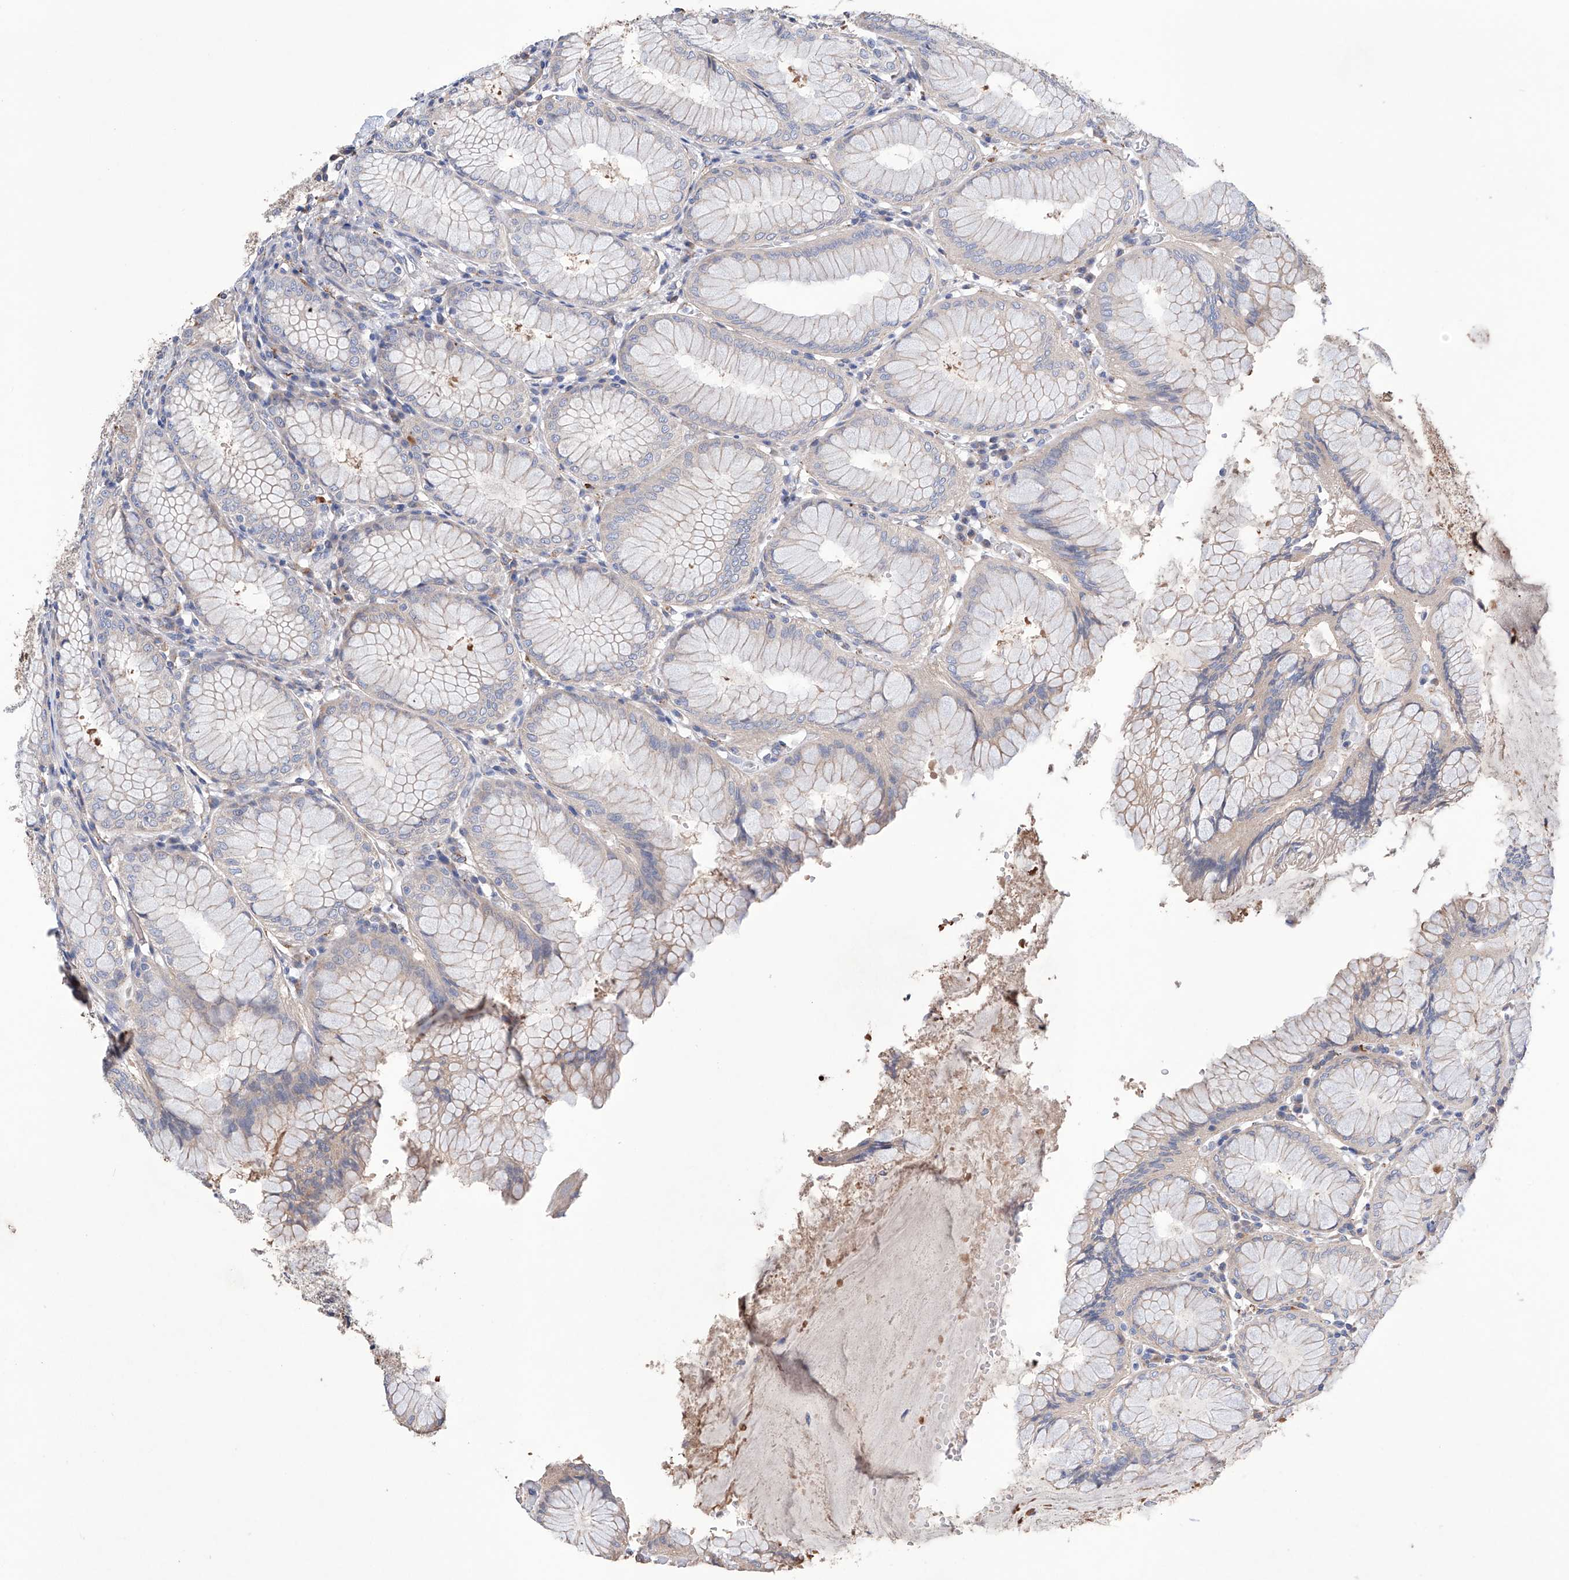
{"staining": {"intensity": "weak", "quantity": "25%-75%", "location": "cytoplasmic/membranous"}, "tissue": "stomach", "cell_type": "Glandular cells", "image_type": "normal", "snomed": [{"axis": "morphology", "description": "Normal tissue, NOS"}, {"axis": "topography", "description": "Stomach, lower"}], "caption": "The micrograph demonstrates staining of benign stomach, revealing weak cytoplasmic/membranous protein positivity (brown color) within glandular cells. Ihc stains the protein in brown and the nuclei are stained blue.", "gene": "AFG1L", "patient": {"sex": "female", "age": 56}}